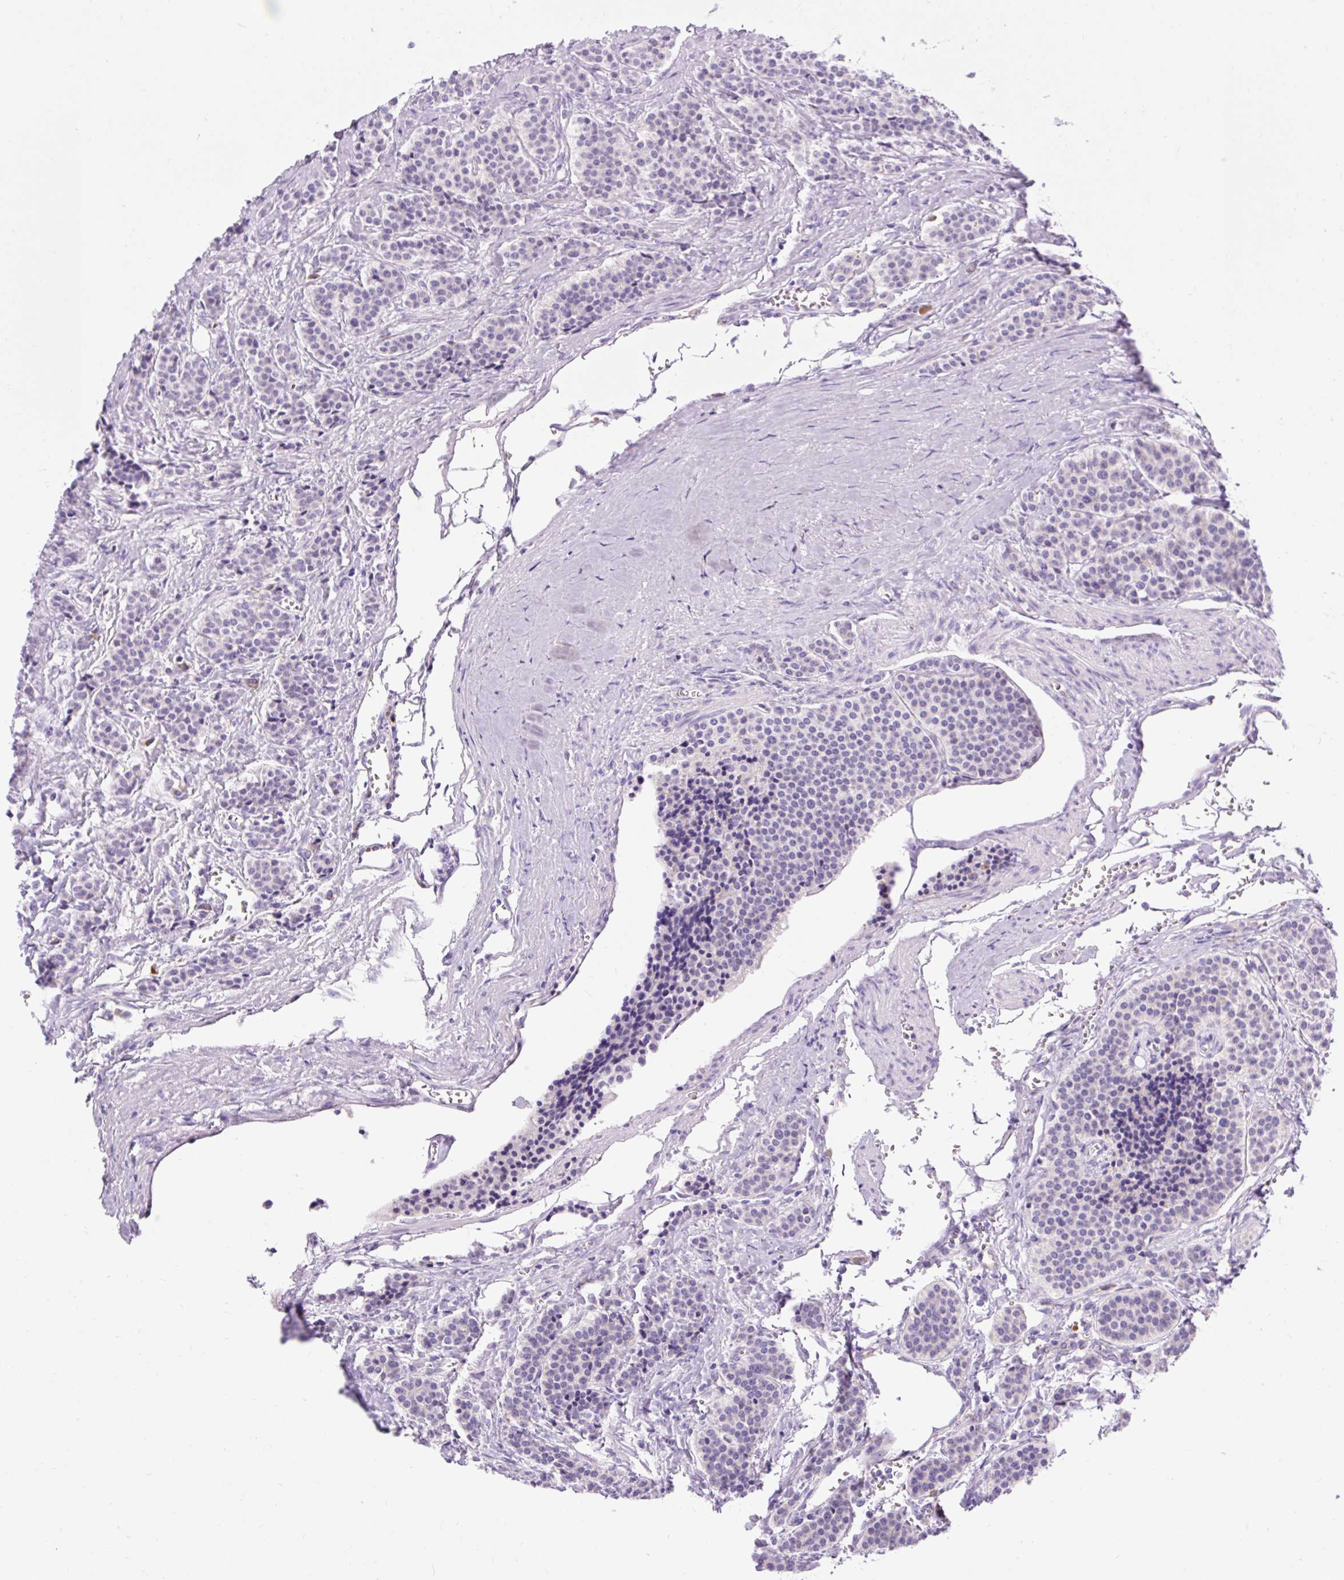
{"staining": {"intensity": "negative", "quantity": "none", "location": "none"}, "tissue": "carcinoid", "cell_type": "Tumor cells", "image_type": "cancer", "snomed": [{"axis": "morphology", "description": "Carcinoid, malignant, NOS"}, {"axis": "topography", "description": "Small intestine"}], "caption": "The image exhibits no staining of tumor cells in carcinoid (malignant).", "gene": "SYBU", "patient": {"sex": "male", "age": 63}}